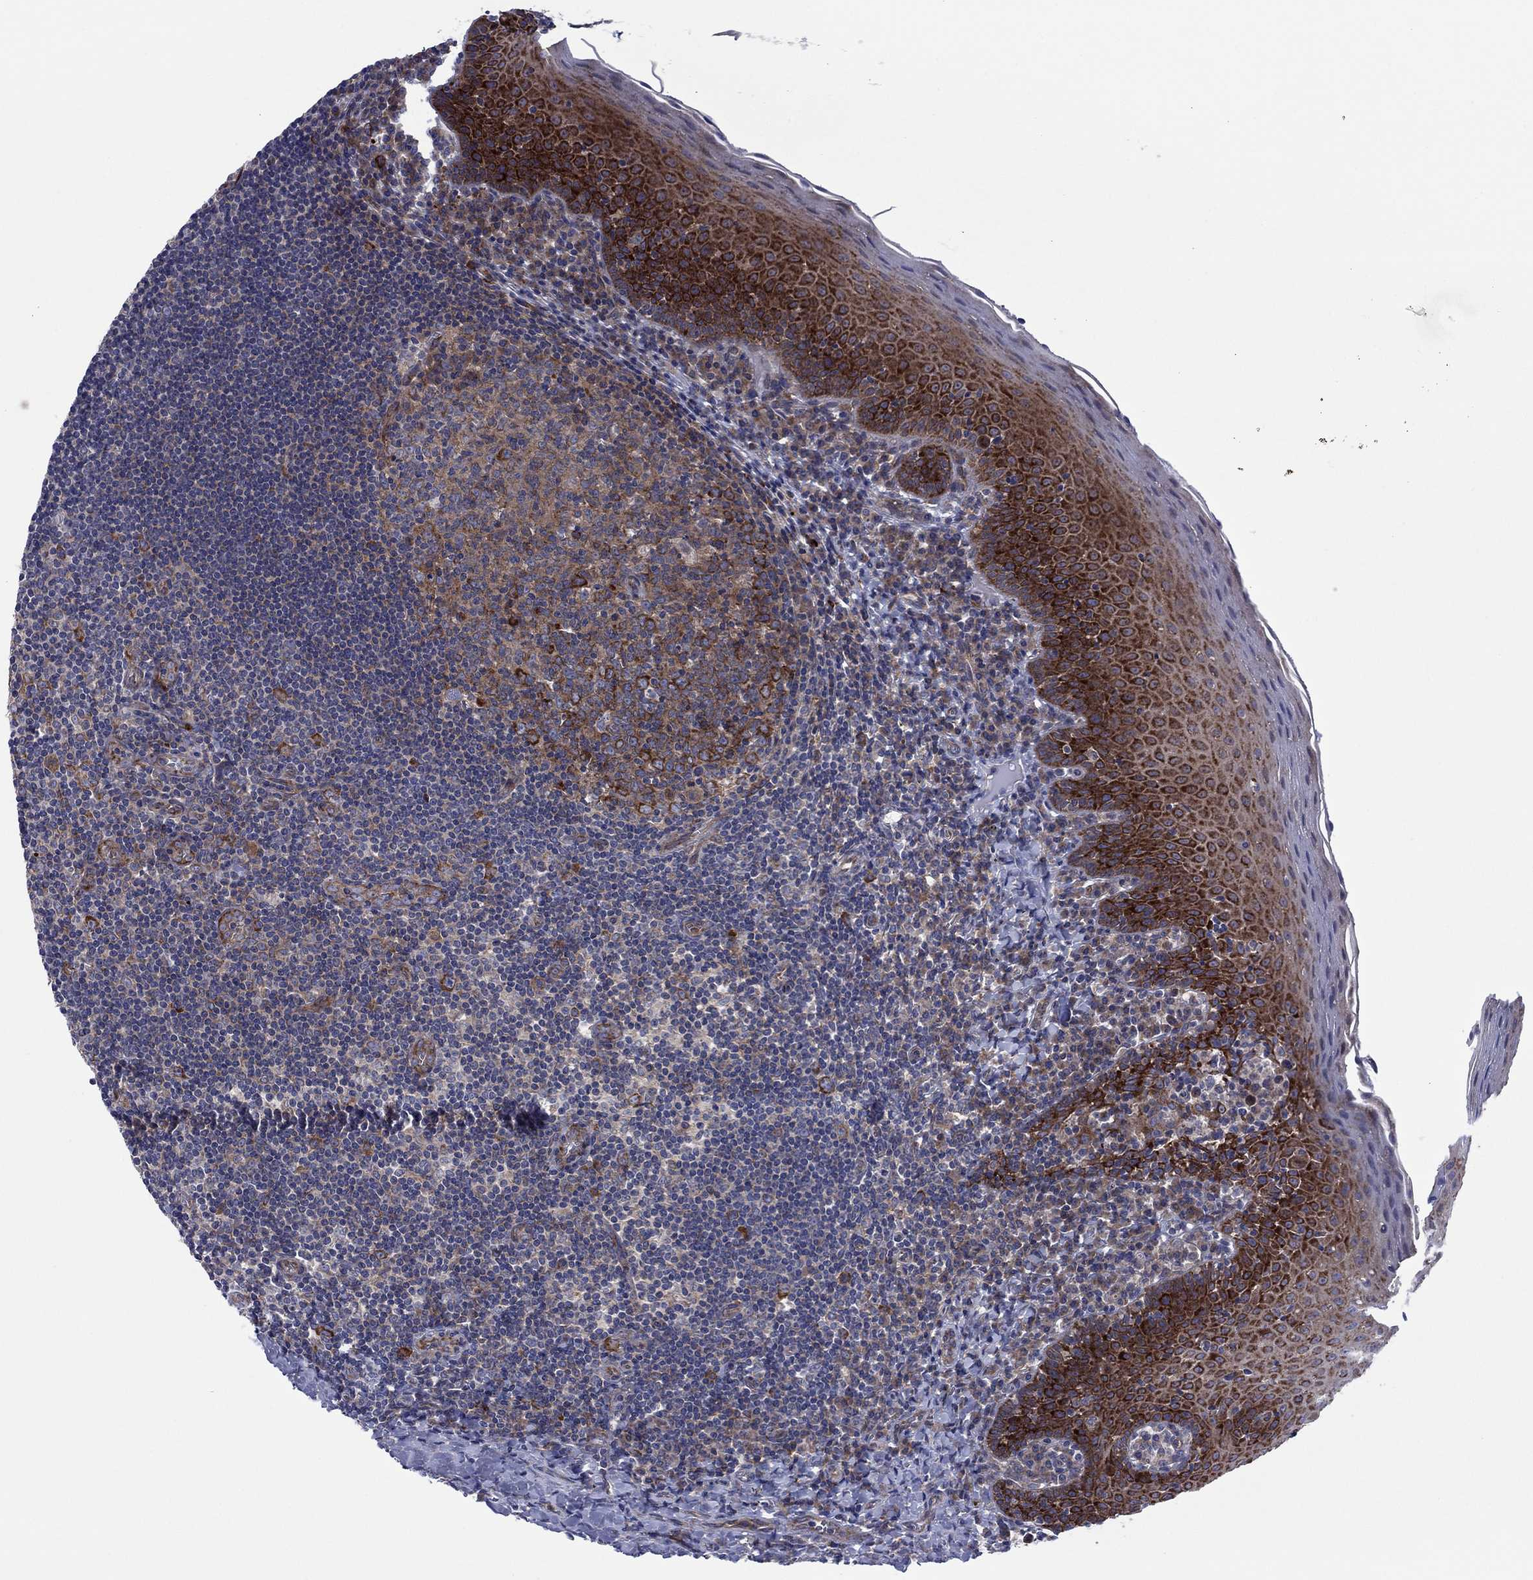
{"staining": {"intensity": "strong", "quantity": "25%-75%", "location": "cytoplasmic/membranous"}, "tissue": "tonsil", "cell_type": "Germinal center cells", "image_type": "normal", "snomed": [{"axis": "morphology", "description": "Normal tissue, NOS"}, {"axis": "morphology", "description": "Inflammation, NOS"}, {"axis": "topography", "description": "Tonsil"}], "caption": "Immunohistochemical staining of benign tonsil exhibits 25%-75% levels of strong cytoplasmic/membranous protein expression in about 25%-75% of germinal center cells. (Stains: DAB in brown, nuclei in blue, Microscopy: brightfield microscopy at high magnification).", "gene": "GPR155", "patient": {"sex": "female", "age": 31}}